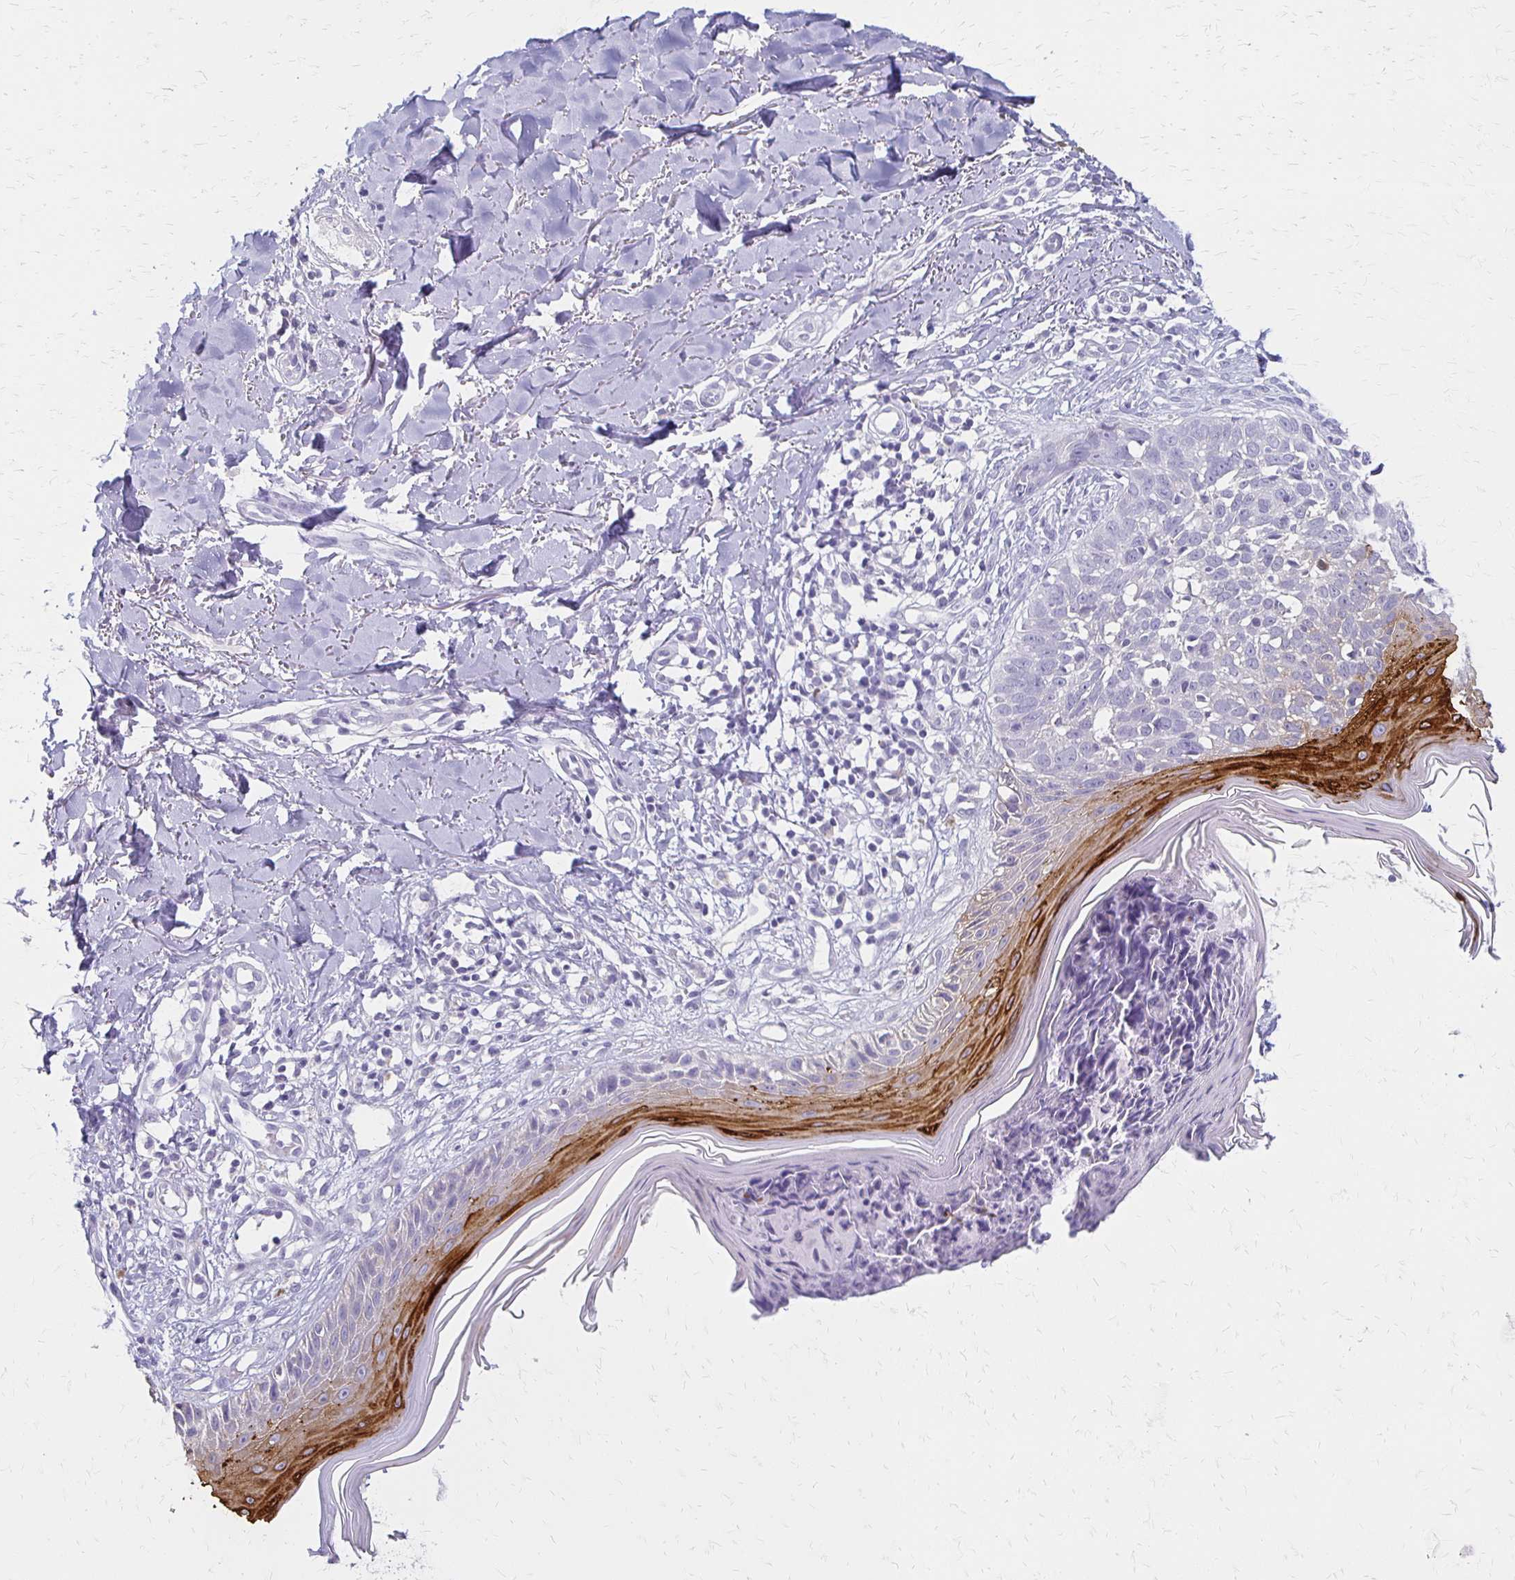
{"staining": {"intensity": "negative", "quantity": "none", "location": "none"}, "tissue": "skin cancer", "cell_type": "Tumor cells", "image_type": "cancer", "snomed": [{"axis": "morphology", "description": "Basal cell carcinoma"}, {"axis": "topography", "description": "Skin"}], "caption": "IHC of human basal cell carcinoma (skin) exhibits no positivity in tumor cells. (DAB immunohistochemistry with hematoxylin counter stain).", "gene": "IVL", "patient": {"sex": "female", "age": 45}}